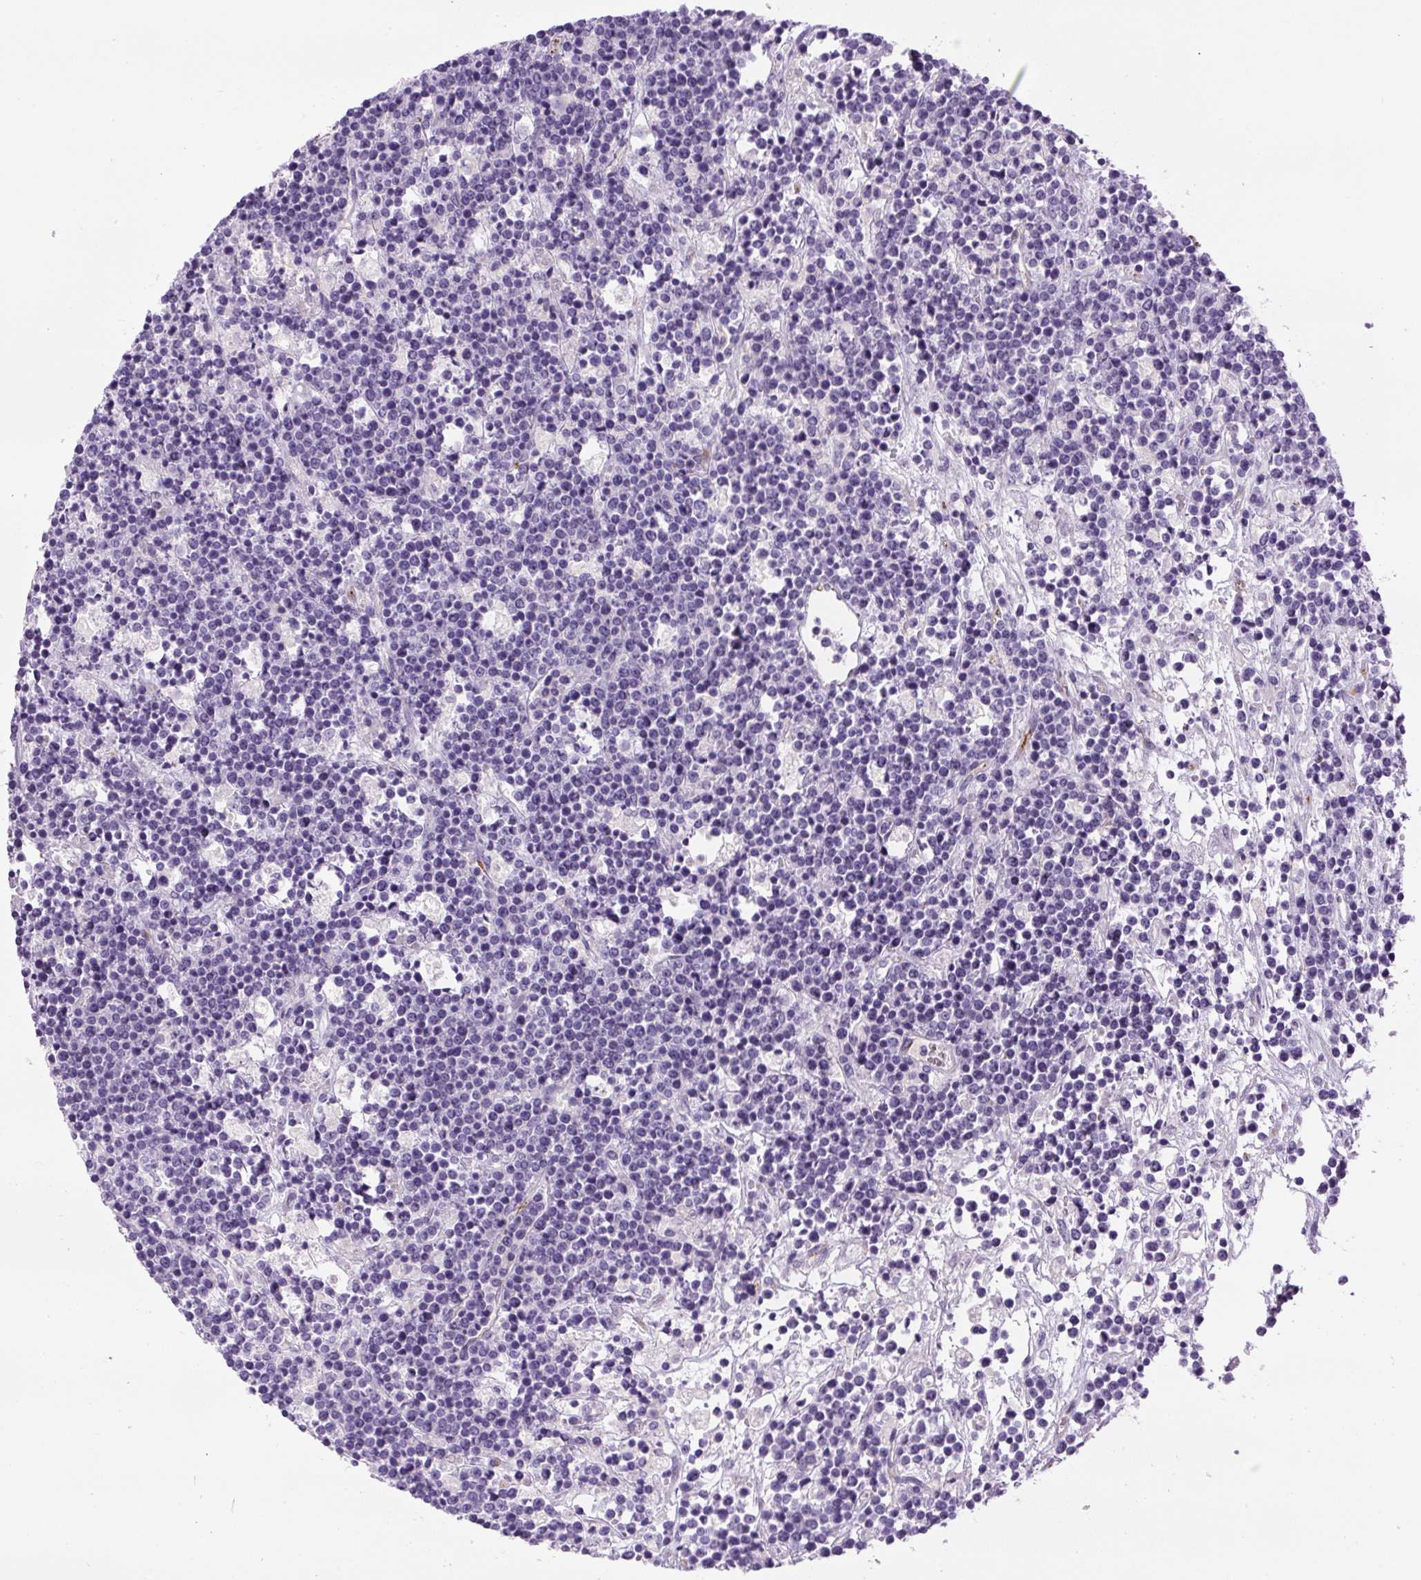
{"staining": {"intensity": "negative", "quantity": "none", "location": "none"}, "tissue": "lymphoma", "cell_type": "Tumor cells", "image_type": "cancer", "snomed": [{"axis": "morphology", "description": "Malignant lymphoma, non-Hodgkin's type, High grade"}, {"axis": "topography", "description": "Ovary"}], "caption": "Immunohistochemical staining of lymphoma reveals no significant positivity in tumor cells.", "gene": "RSPO4", "patient": {"sex": "female", "age": 56}}